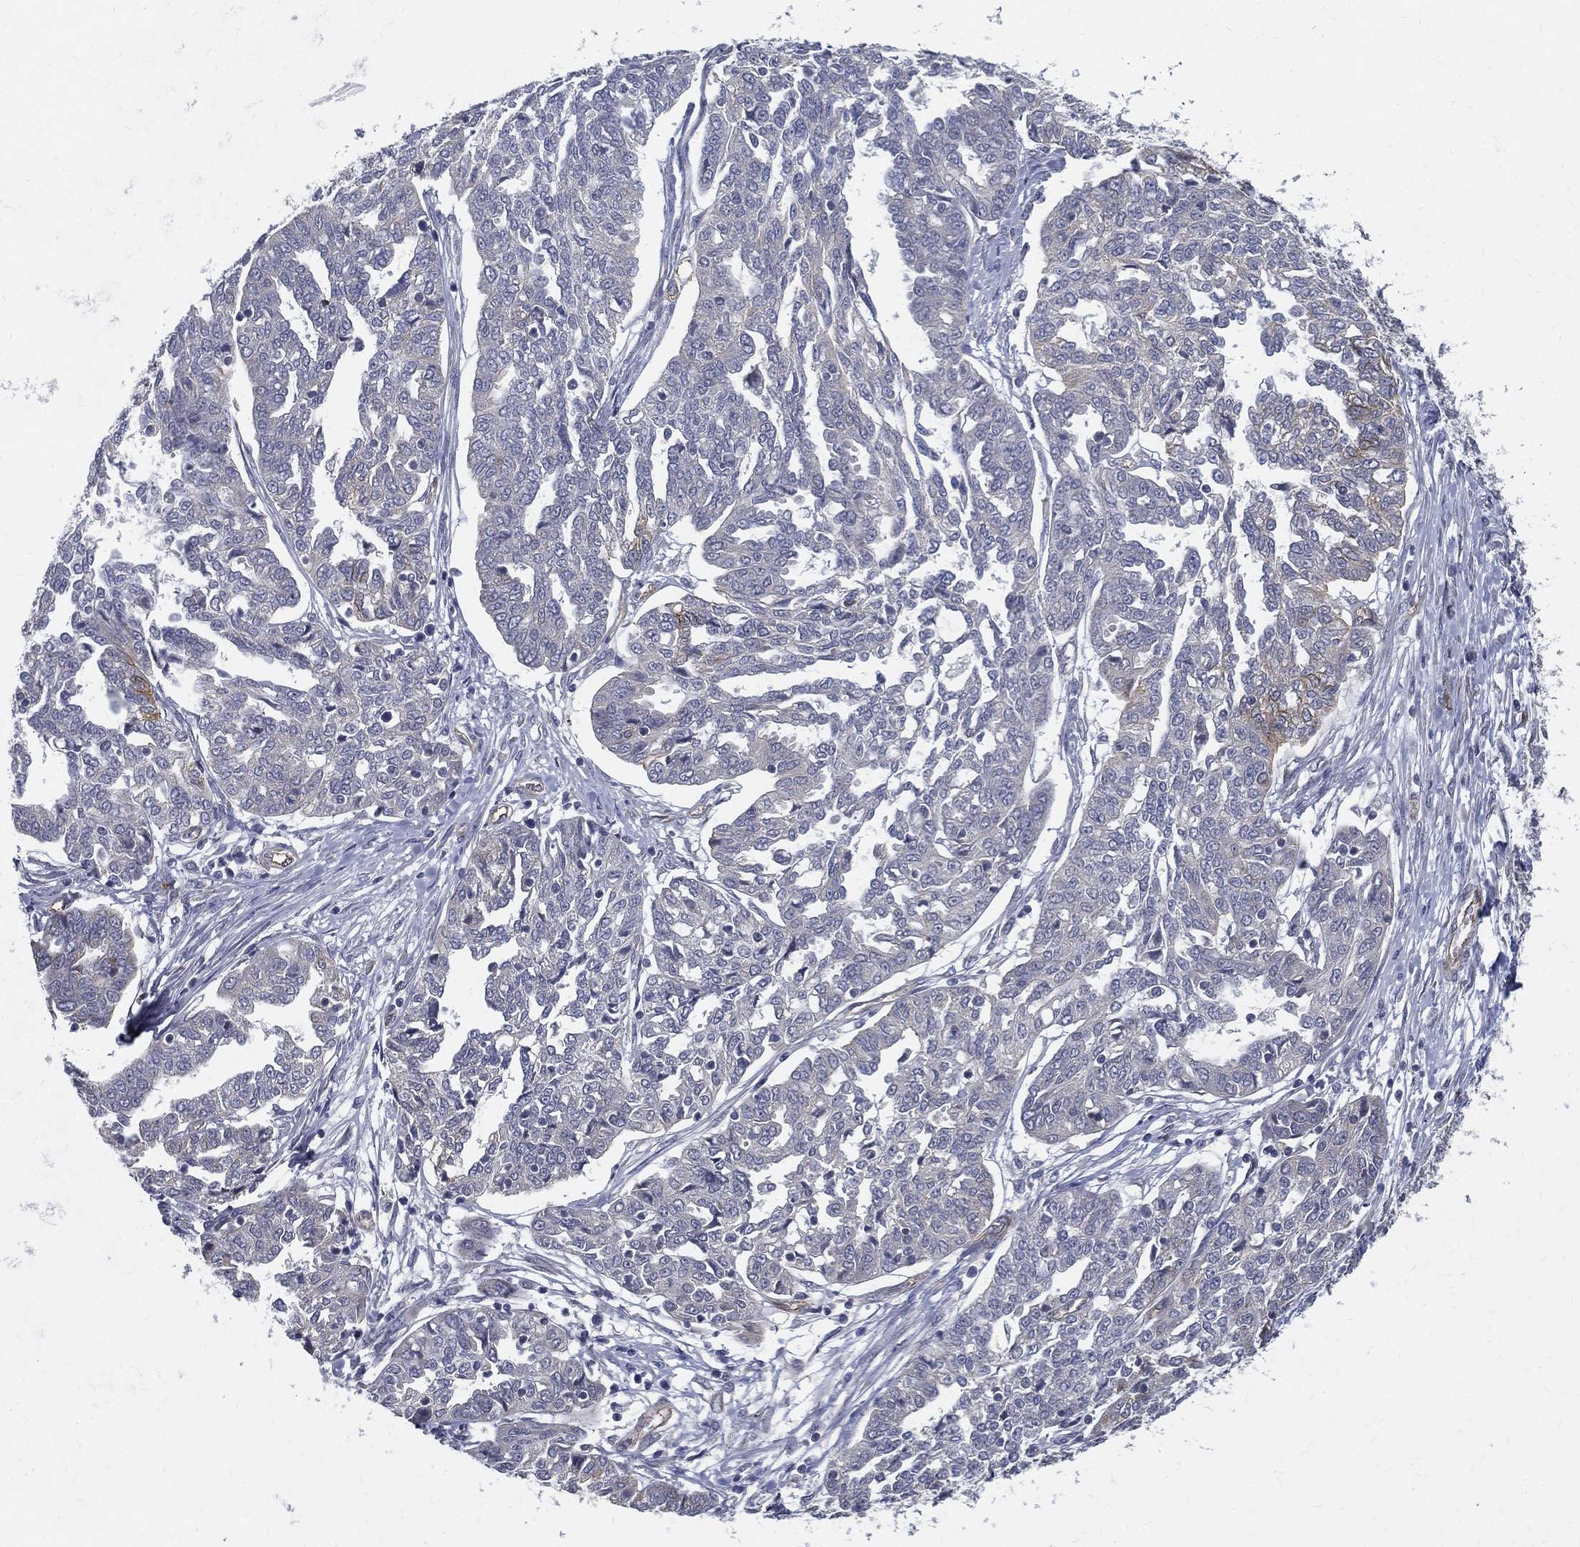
{"staining": {"intensity": "negative", "quantity": "none", "location": "none"}, "tissue": "ovarian cancer", "cell_type": "Tumor cells", "image_type": "cancer", "snomed": [{"axis": "morphology", "description": "Cystadenocarcinoma, serous, NOS"}, {"axis": "topography", "description": "Ovary"}], "caption": "Immunohistochemistry image of ovarian serous cystadenocarcinoma stained for a protein (brown), which shows no positivity in tumor cells.", "gene": "LRRC56", "patient": {"sex": "female", "age": 67}}